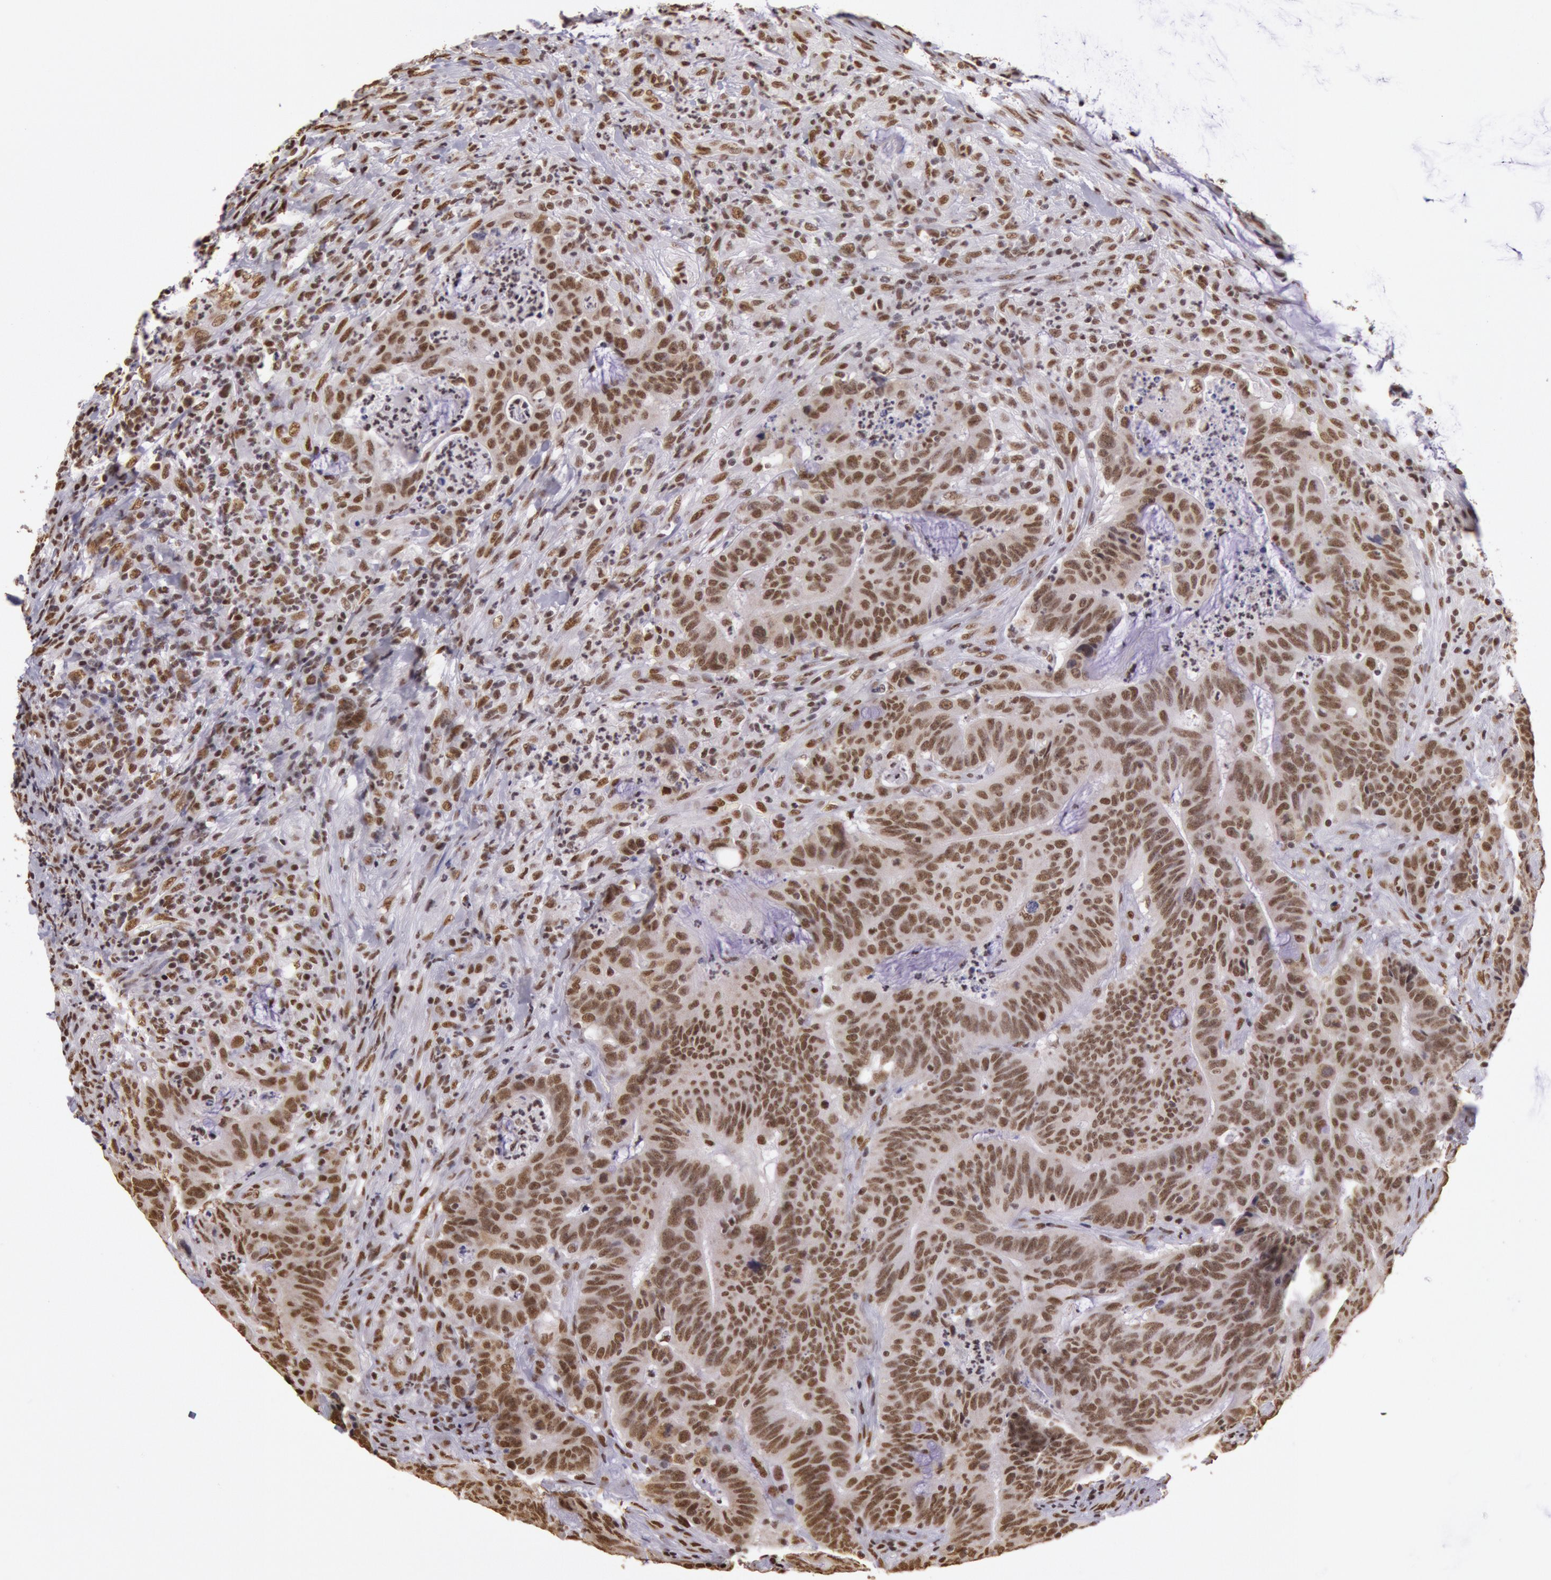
{"staining": {"intensity": "moderate", "quantity": ">75%", "location": "nuclear"}, "tissue": "colorectal cancer", "cell_type": "Tumor cells", "image_type": "cancer", "snomed": [{"axis": "morphology", "description": "Adenocarcinoma, NOS"}, {"axis": "topography", "description": "Colon"}], "caption": "Immunohistochemistry (IHC) photomicrograph of neoplastic tissue: human colorectal adenocarcinoma stained using IHC reveals medium levels of moderate protein expression localized specifically in the nuclear of tumor cells, appearing as a nuclear brown color.", "gene": "HNRNPH2", "patient": {"sex": "male", "age": 54}}